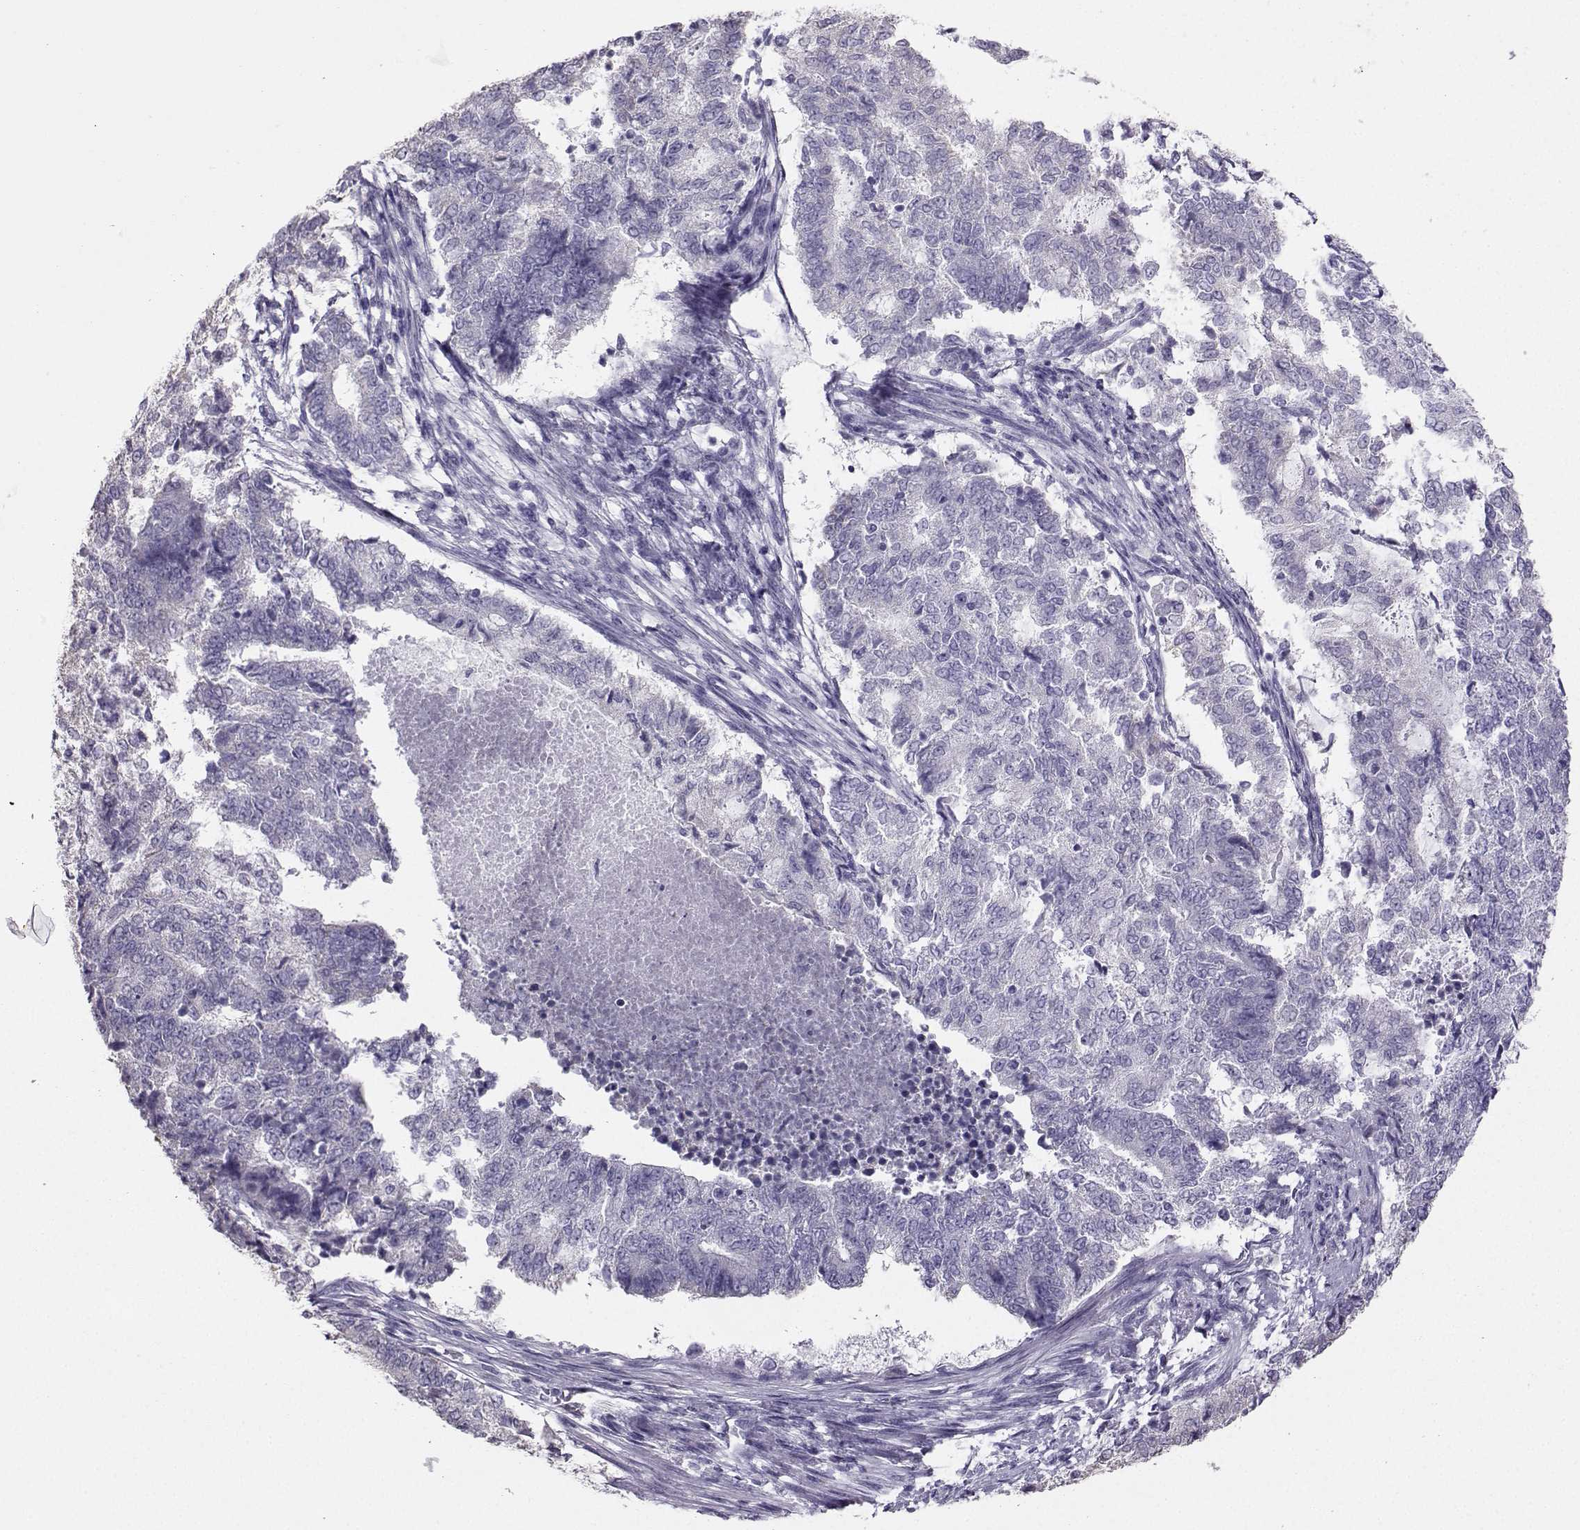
{"staining": {"intensity": "negative", "quantity": "none", "location": "none"}, "tissue": "endometrial cancer", "cell_type": "Tumor cells", "image_type": "cancer", "snomed": [{"axis": "morphology", "description": "Adenocarcinoma, NOS"}, {"axis": "topography", "description": "Endometrium"}], "caption": "High magnification brightfield microscopy of endometrial cancer (adenocarcinoma) stained with DAB (3,3'-diaminobenzidine) (brown) and counterstained with hematoxylin (blue): tumor cells show no significant staining. (Stains: DAB (3,3'-diaminobenzidine) immunohistochemistry (IHC) with hematoxylin counter stain, Microscopy: brightfield microscopy at high magnification).", "gene": "AVP", "patient": {"sex": "female", "age": 65}}